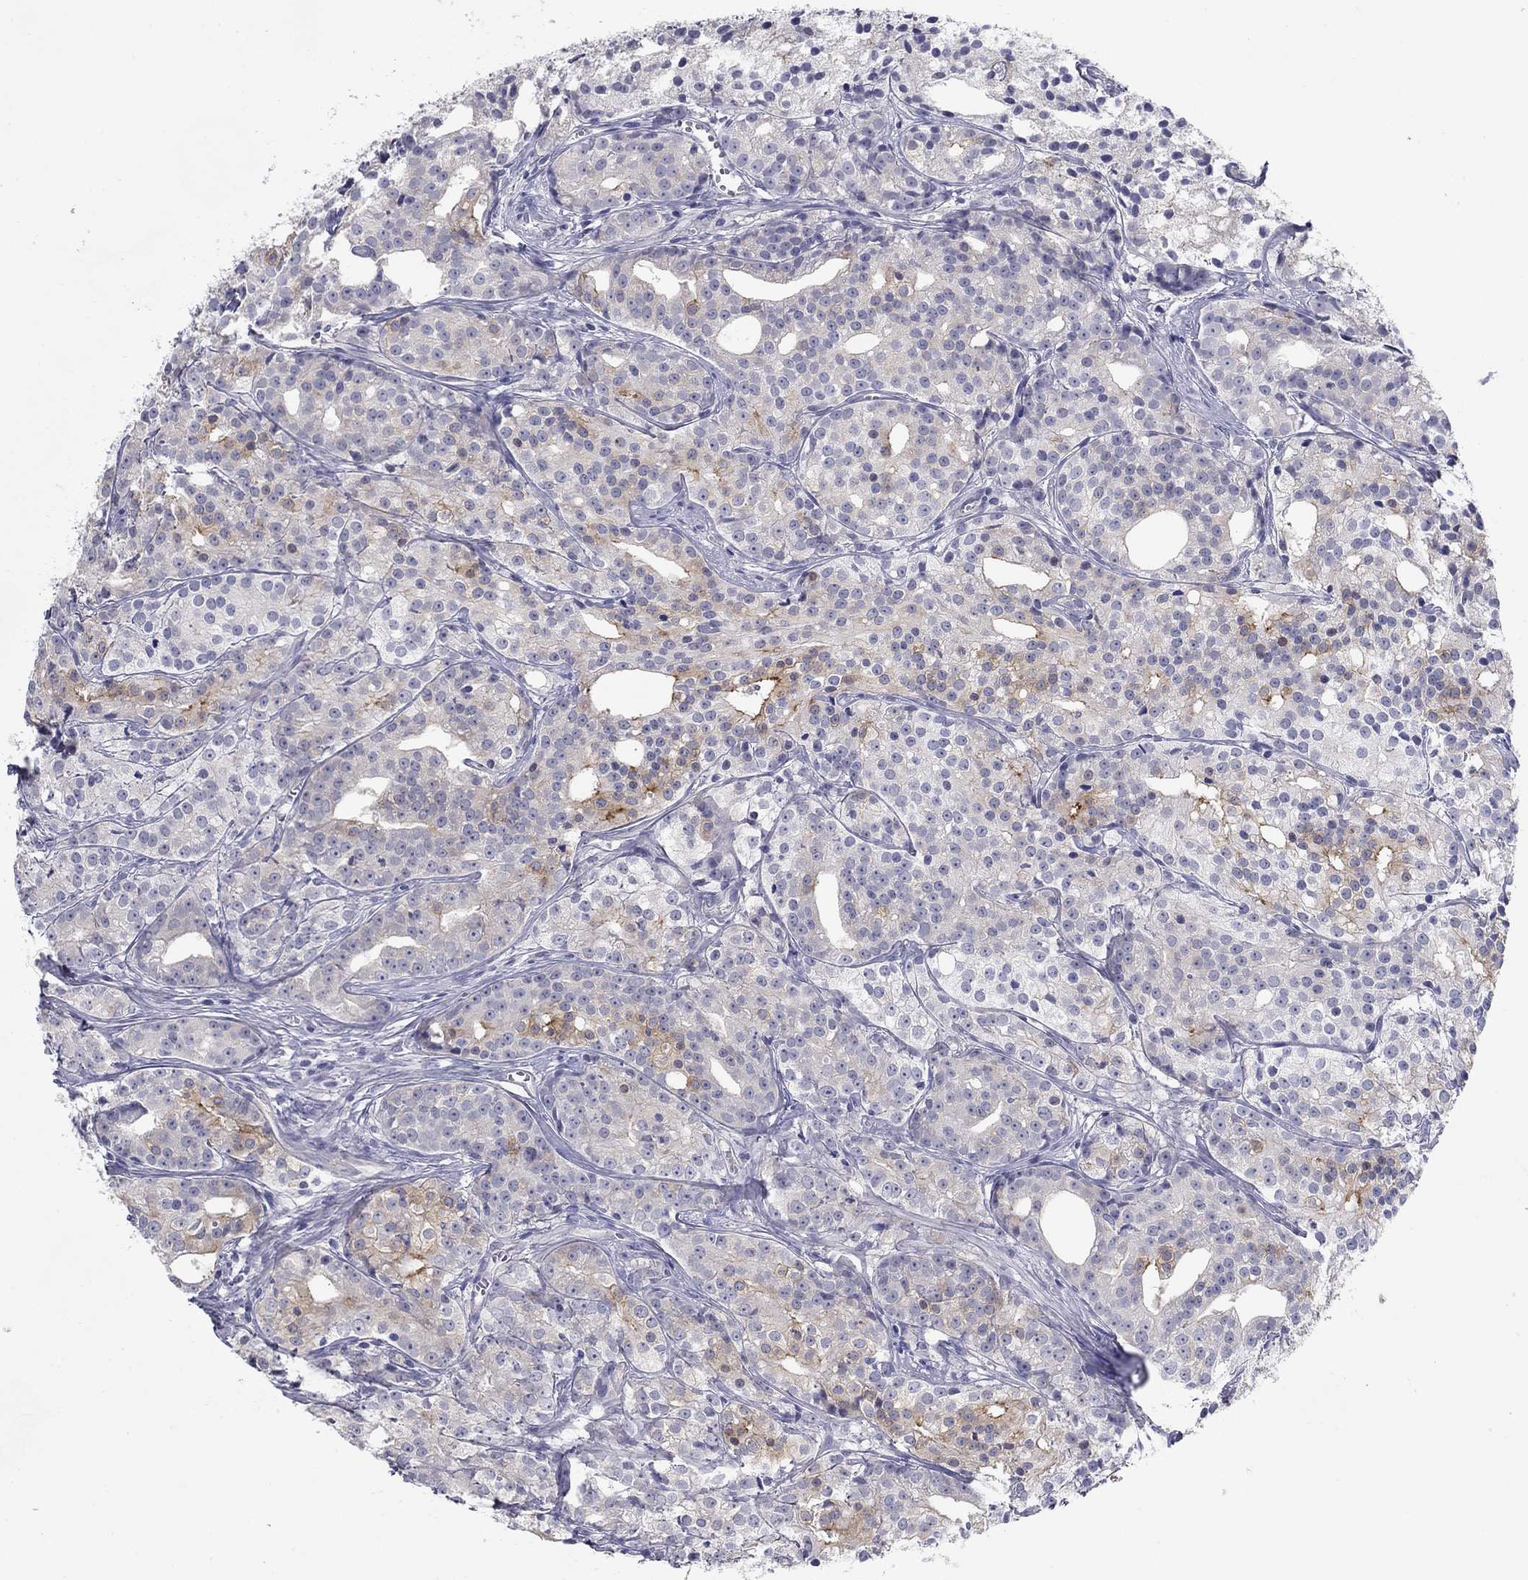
{"staining": {"intensity": "strong", "quantity": "<25%", "location": "cytoplasmic/membranous"}, "tissue": "prostate cancer", "cell_type": "Tumor cells", "image_type": "cancer", "snomed": [{"axis": "morphology", "description": "Adenocarcinoma, Medium grade"}, {"axis": "topography", "description": "Prostate"}], "caption": "This is a micrograph of immunohistochemistry staining of adenocarcinoma (medium-grade) (prostate), which shows strong positivity in the cytoplasmic/membranous of tumor cells.", "gene": "PLS1", "patient": {"sex": "male", "age": 74}}